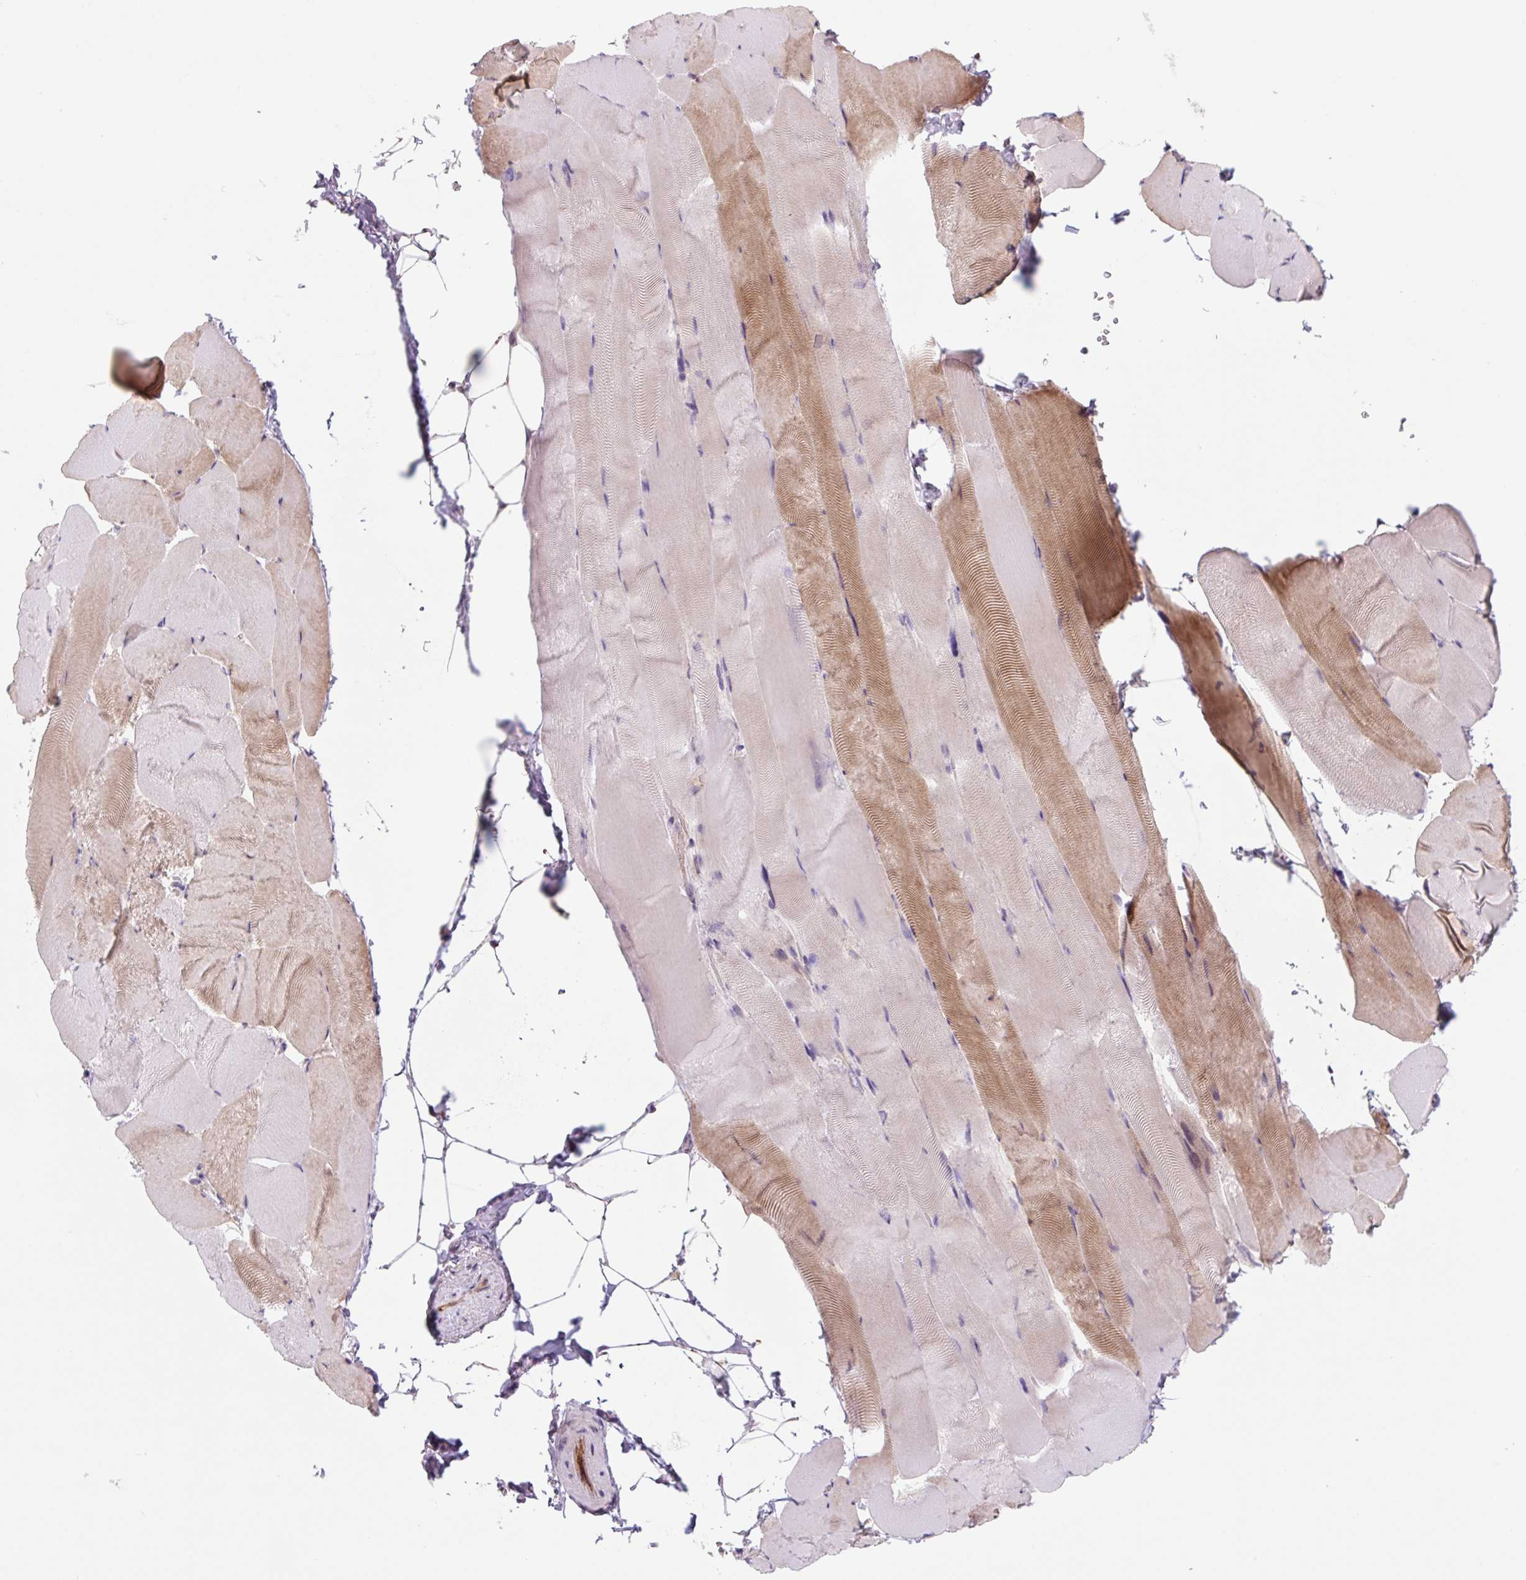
{"staining": {"intensity": "moderate", "quantity": "25%-75%", "location": "cytoplasmic/membranous"}, "tissue": "skeletal muscle", "cell_type": "Myocytes", "image_type": "normal", "snomed": [{"axis": "morphology", "description": "Normal tissue, NOS"}, {"axis": "topography", "description": "Skeletal muscle"}], "caption": "DAB (3,3'-diaminobenzidine) immunohistochemical staining of normal skeletal muscle shows moderate cytoplasmic/membranous protein staining in approximately 25%-75% of myocytes.", "gene": "PLA2G4A", "patient": {"sex": "female", "age": 64}}